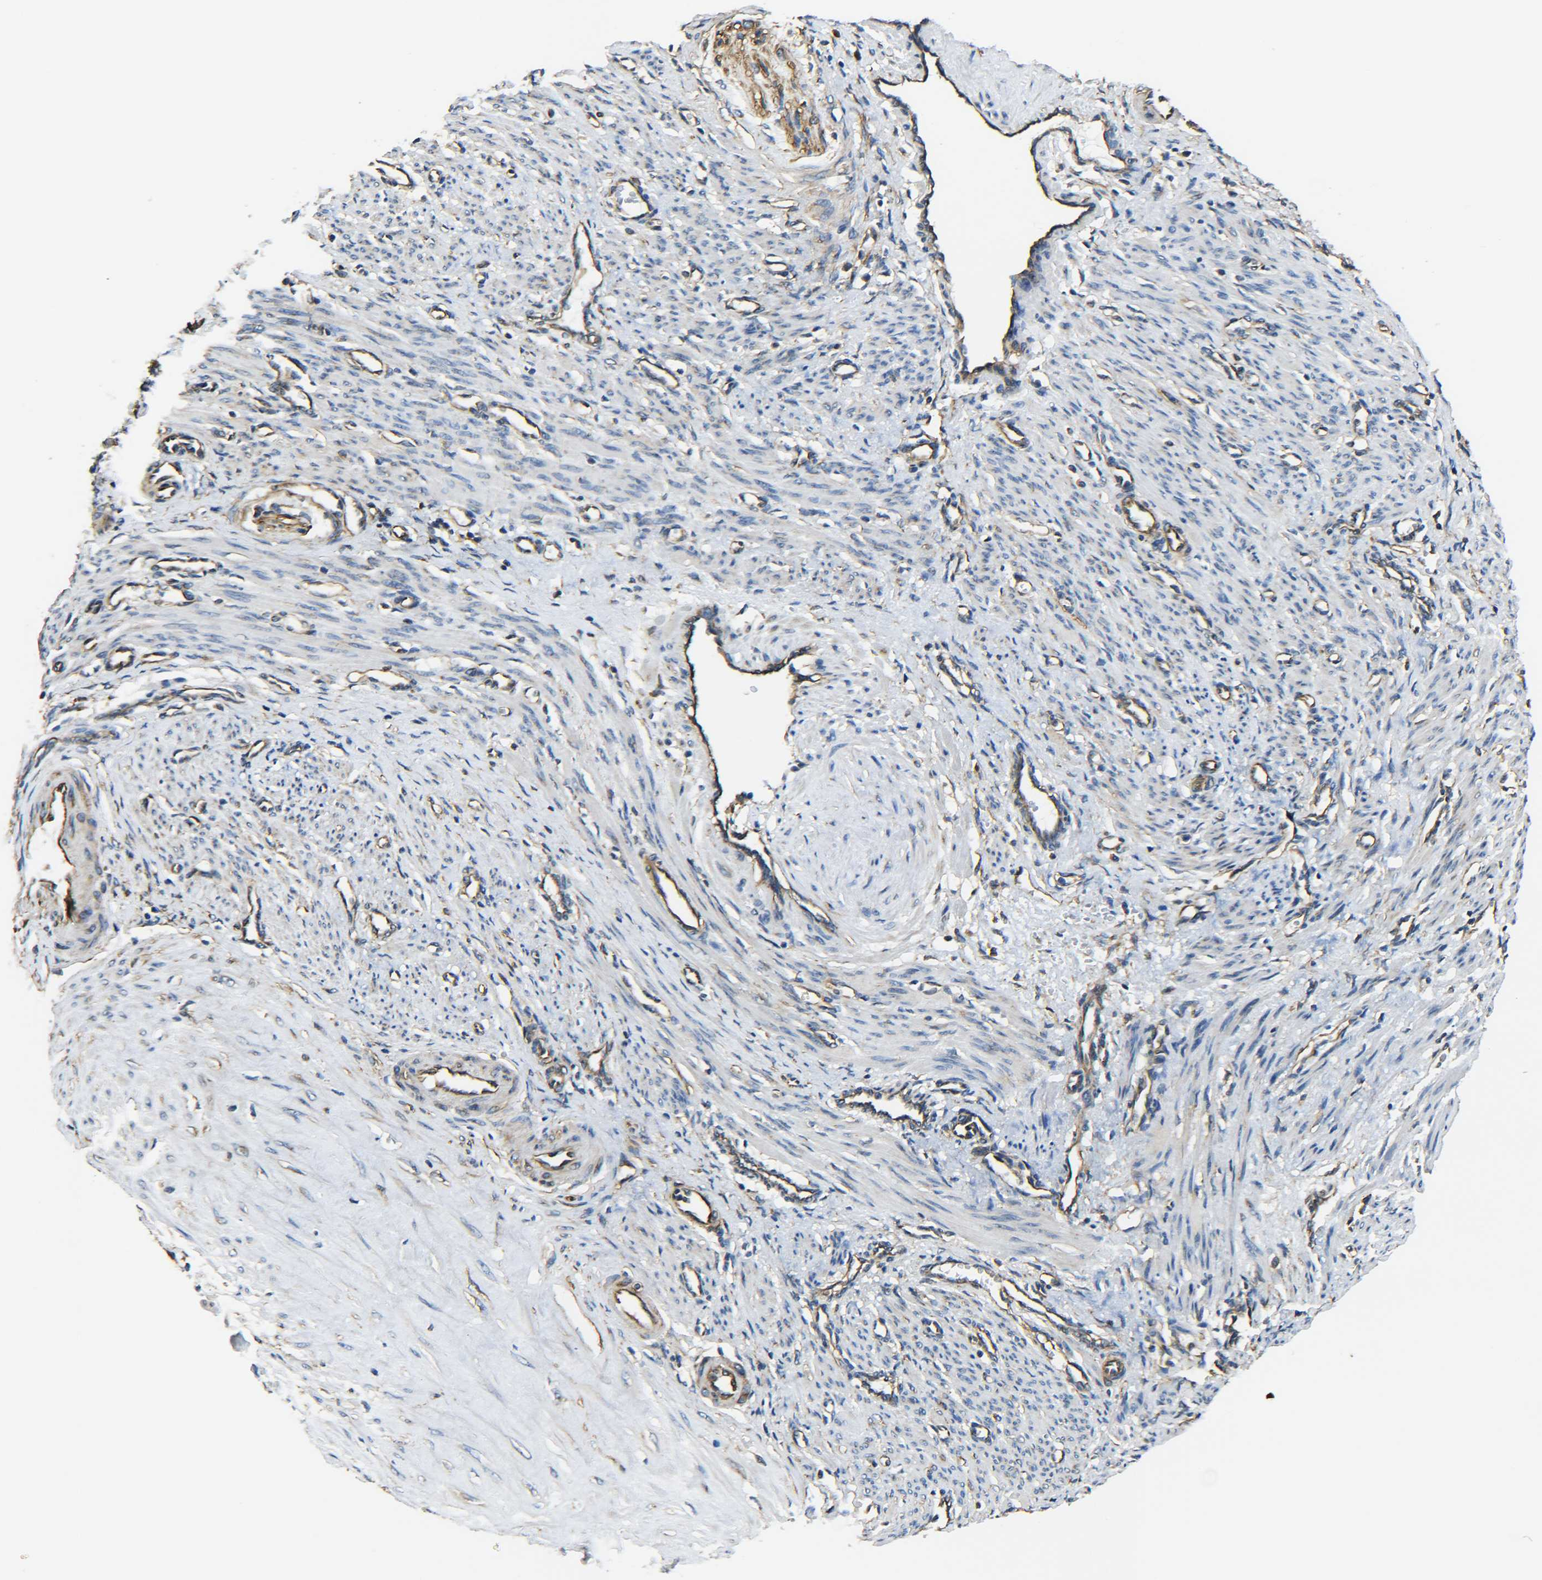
{"staining": {"intensity": "weak", "quantity": "25%-75%", "location": "cytoplasmic/membranous"}, "tissue": "smooth muscle", "cell_type": "Smooth muscle cells", "image_type": "normal", "snomed": [{"axis": "morphology", "description": "Normal tissue, NOS"}, {"axis": "topography", "description": "Endometrium"}], "caption": "Weak cytoplasmic/membranous expression for a protein is present in approximately 25%-75% of smooth muscle cells of normal smooth muscle using IHC.", "gene": "TUBB", "patient": {"sex": "female", "age": 33}}